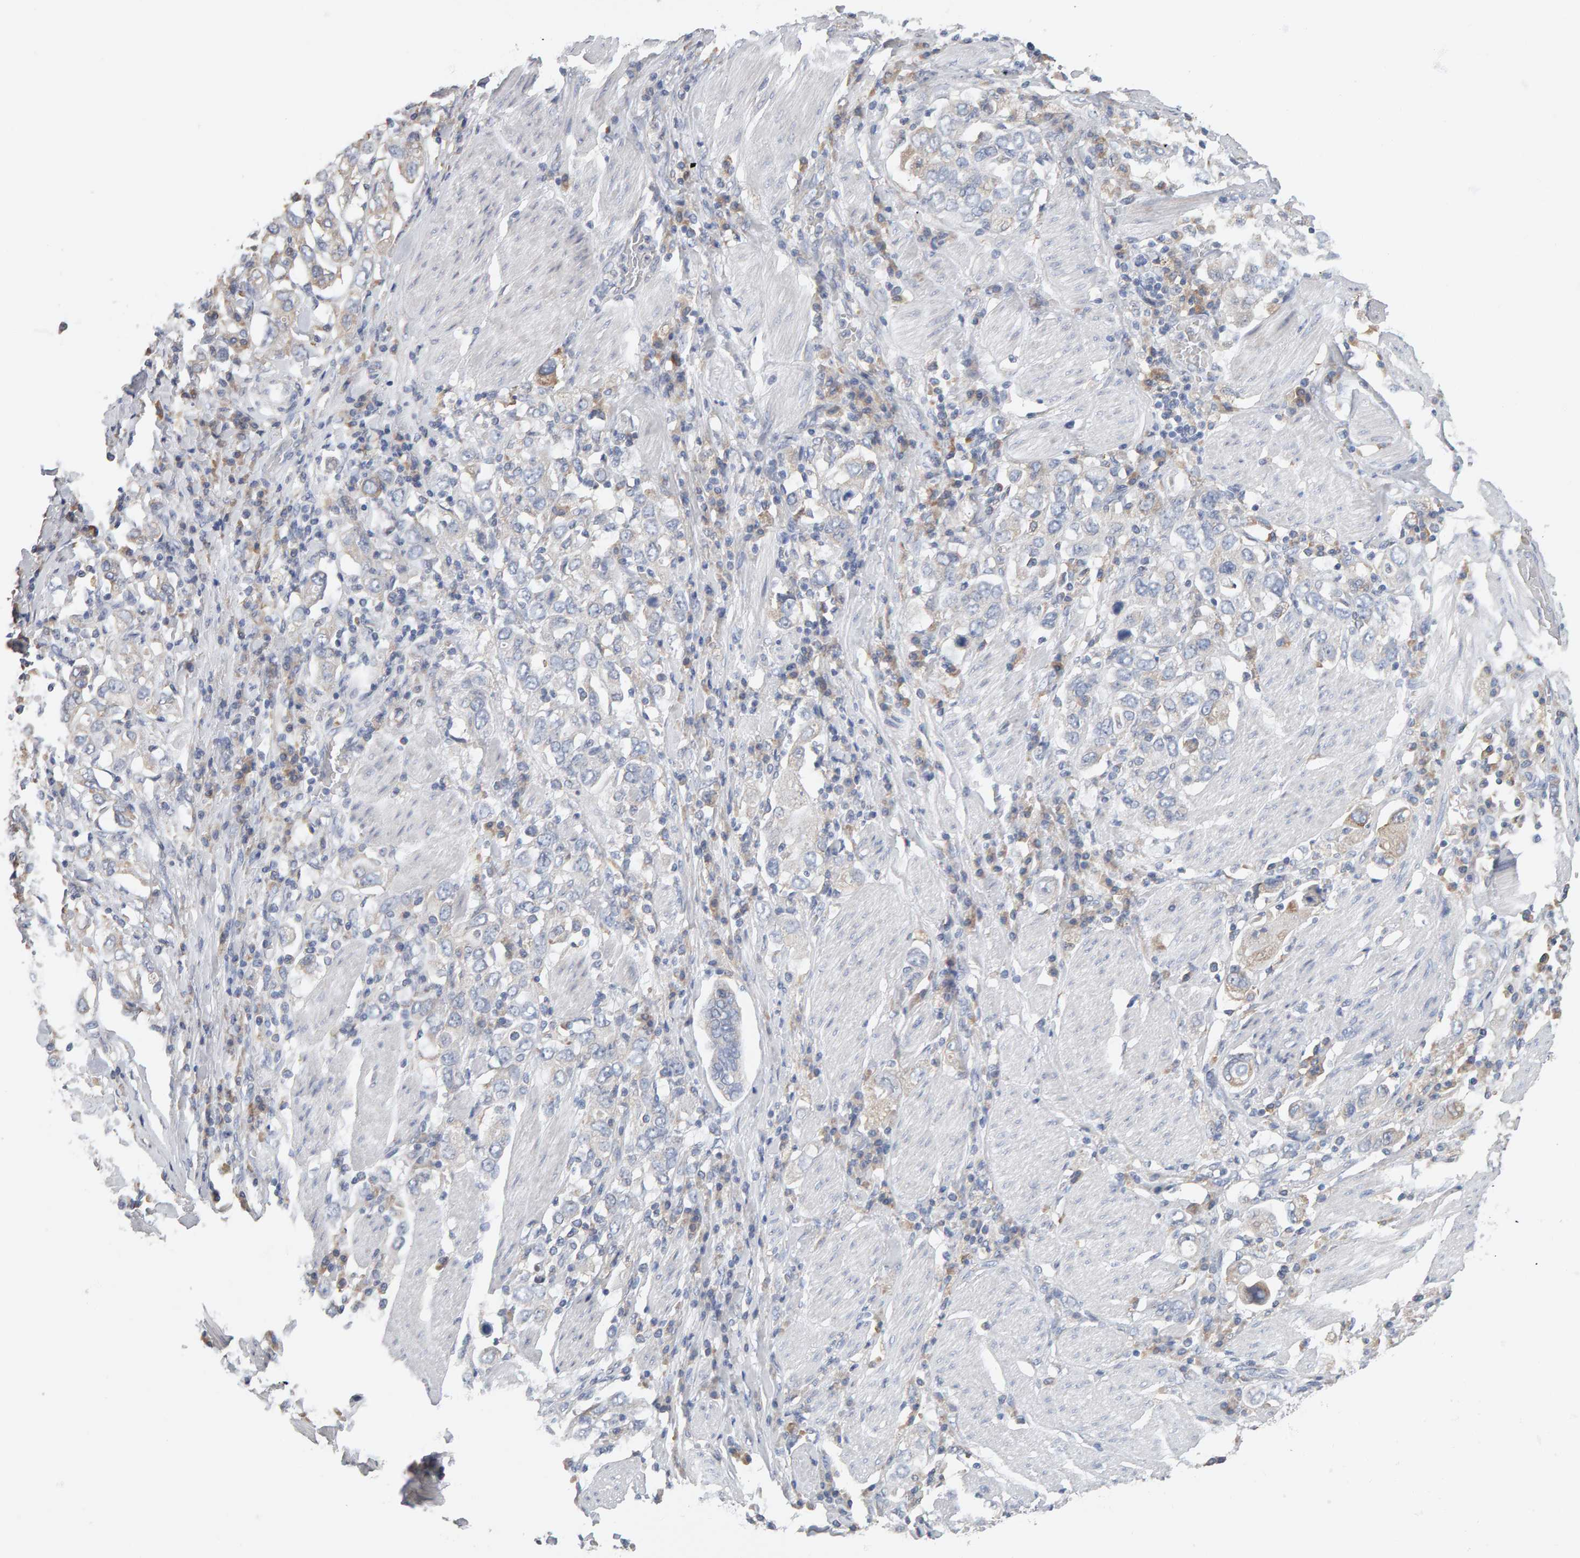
{"staining": {"intensity": "weak", "quantity": "<25%", "location": "cytoplasmic/membranous"}, "tissue": "stomach cancer", "cell_type": "Tumor cells", "image_type": "cancer", "snomed": [{"axis": "morphology", "description": "Adenocarcinoma, NOS"}, {"axis": "topography", "description": "Stomach, upper"}], "caption": "An IHC photomicrograph of stomach cancer (adenocarcinoma) is shown. There is no staining in tumor cells of stomach cancer (adenocarcinoma).", "gene": "ADHFE1", "patient": {"sex": "male", "age": 62}}